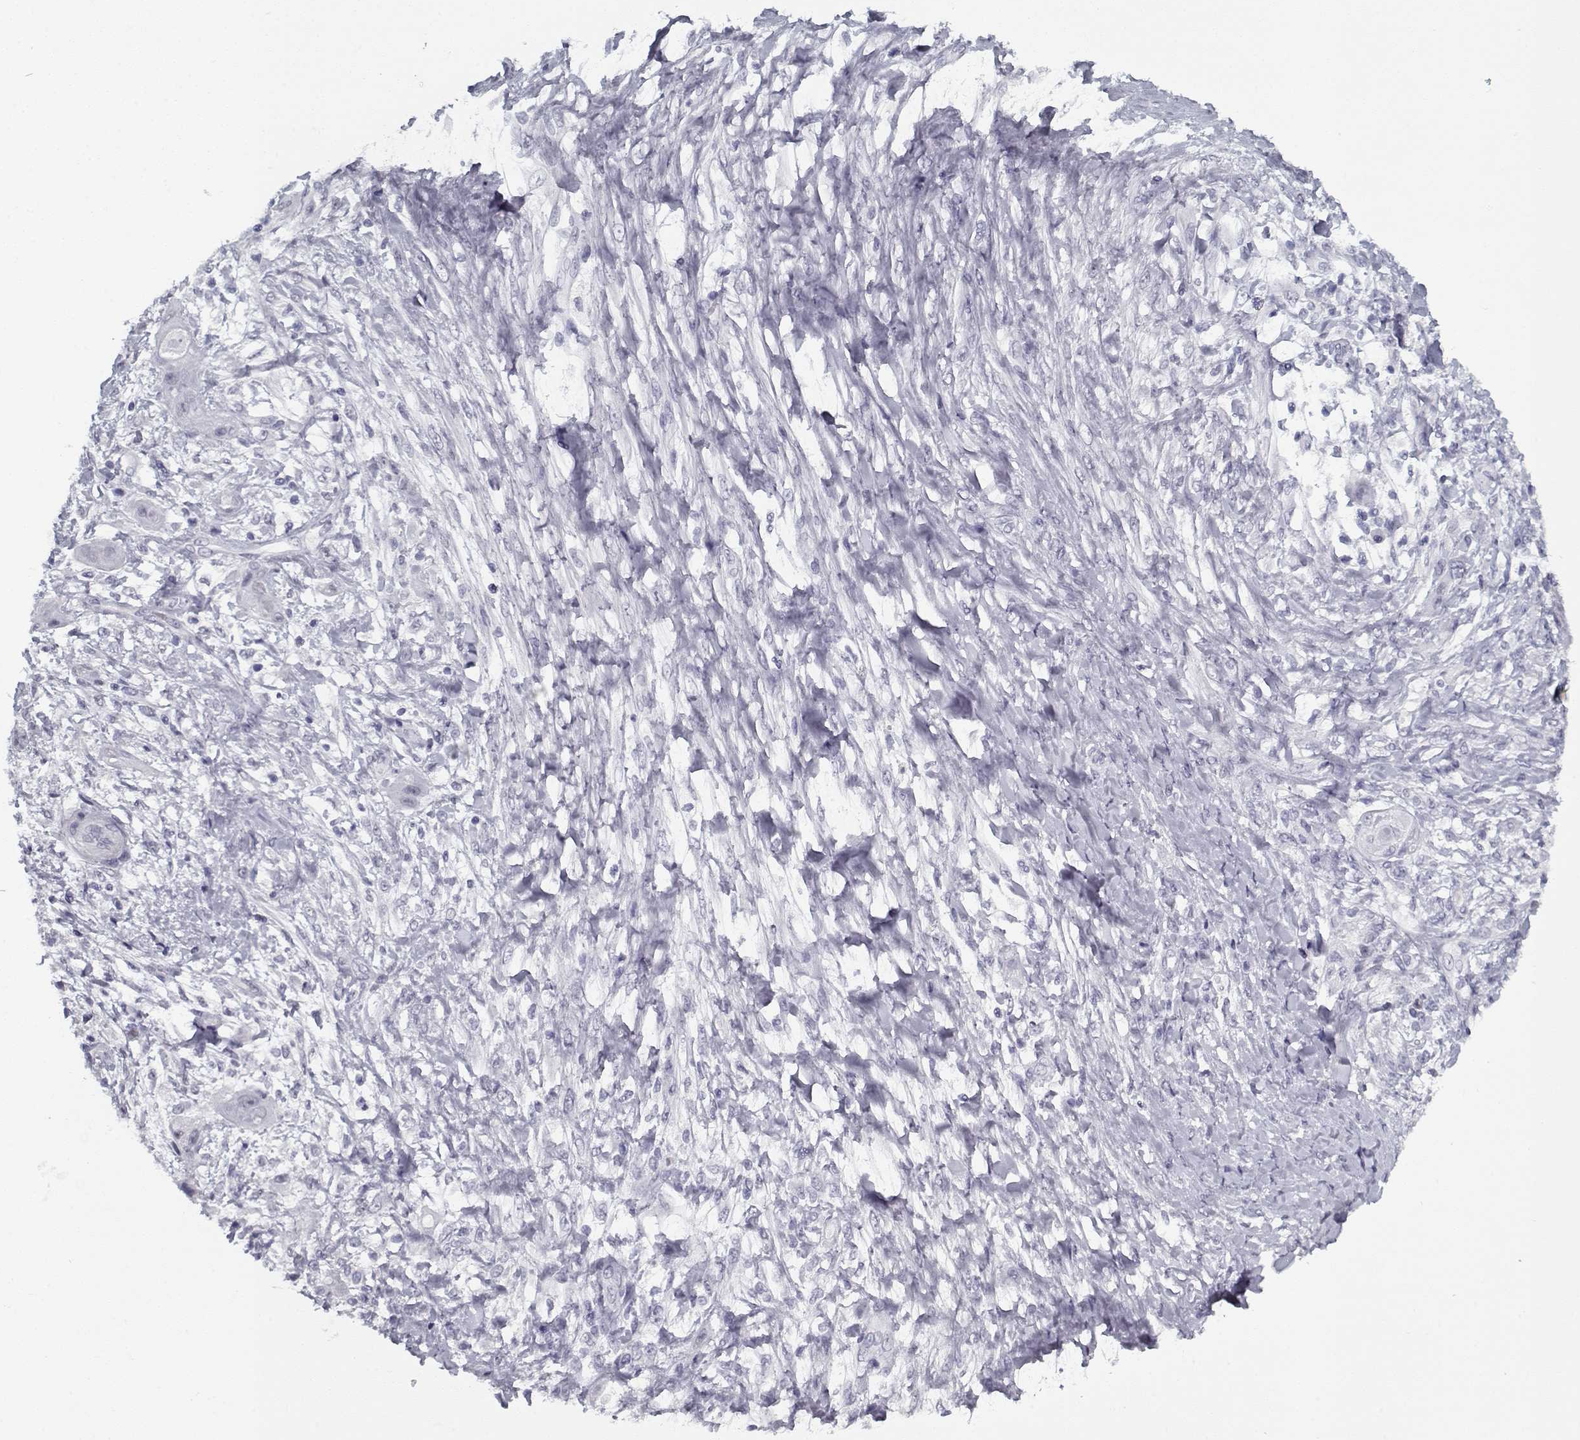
{"staining": {"intensity": "negative", "quantity": "none", "location": "none"}, "tissue": "skin cancer", "cell_type": "Tumor cells", "image_type": "cancer", "snomed": [{"axis": "morphology", "description": "Squamous cell carcinoma, NOS"}, {"axis": "topography", "description": "Skin"}], "caption": "Squamous cell carcinoma (skin) was stained to show a protein in brown. There is no significant staining in tumor cells.", "gene": "RNF32", "patient": {"sex": "male", "age": 62}}